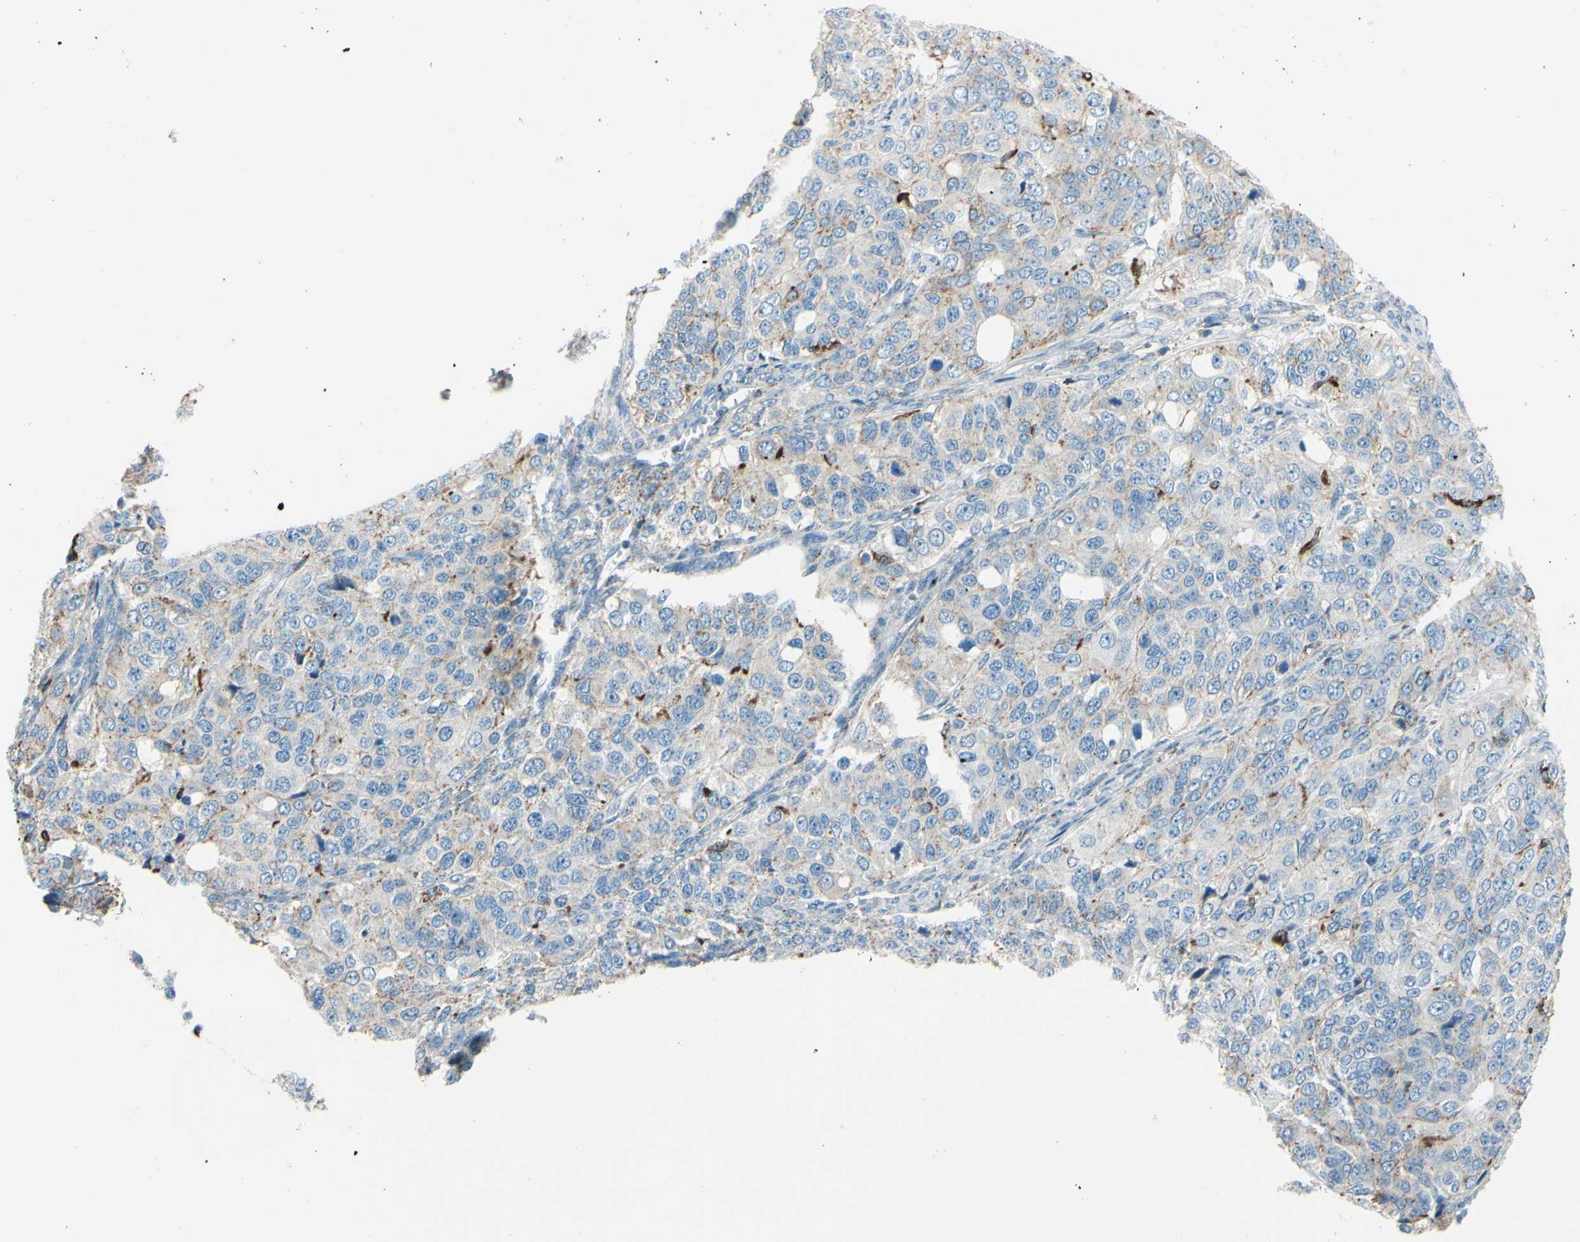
{"staining": {"intensity": "weak", "quantity": ">75%", "location": "cytoplasmic/membranous"}, "tissue": "ovarian cancer", "cell_type": "Tumor cells", "image_type": "cancer", "snomed": [{"axis": "morphology", "description": "Carcinoma, endometroid"}, {"axis": "topography", "description": "Ovary"}], "caption": "Immunohistochemical staining of human endometroid carcinoma (ovarian) exhibits low levels of weak cytoplasmic/membranous protein staining in approximately >75% of tumor cells.", "gene": "CTSD", "patient": {"sex": "female", "age": 51}}